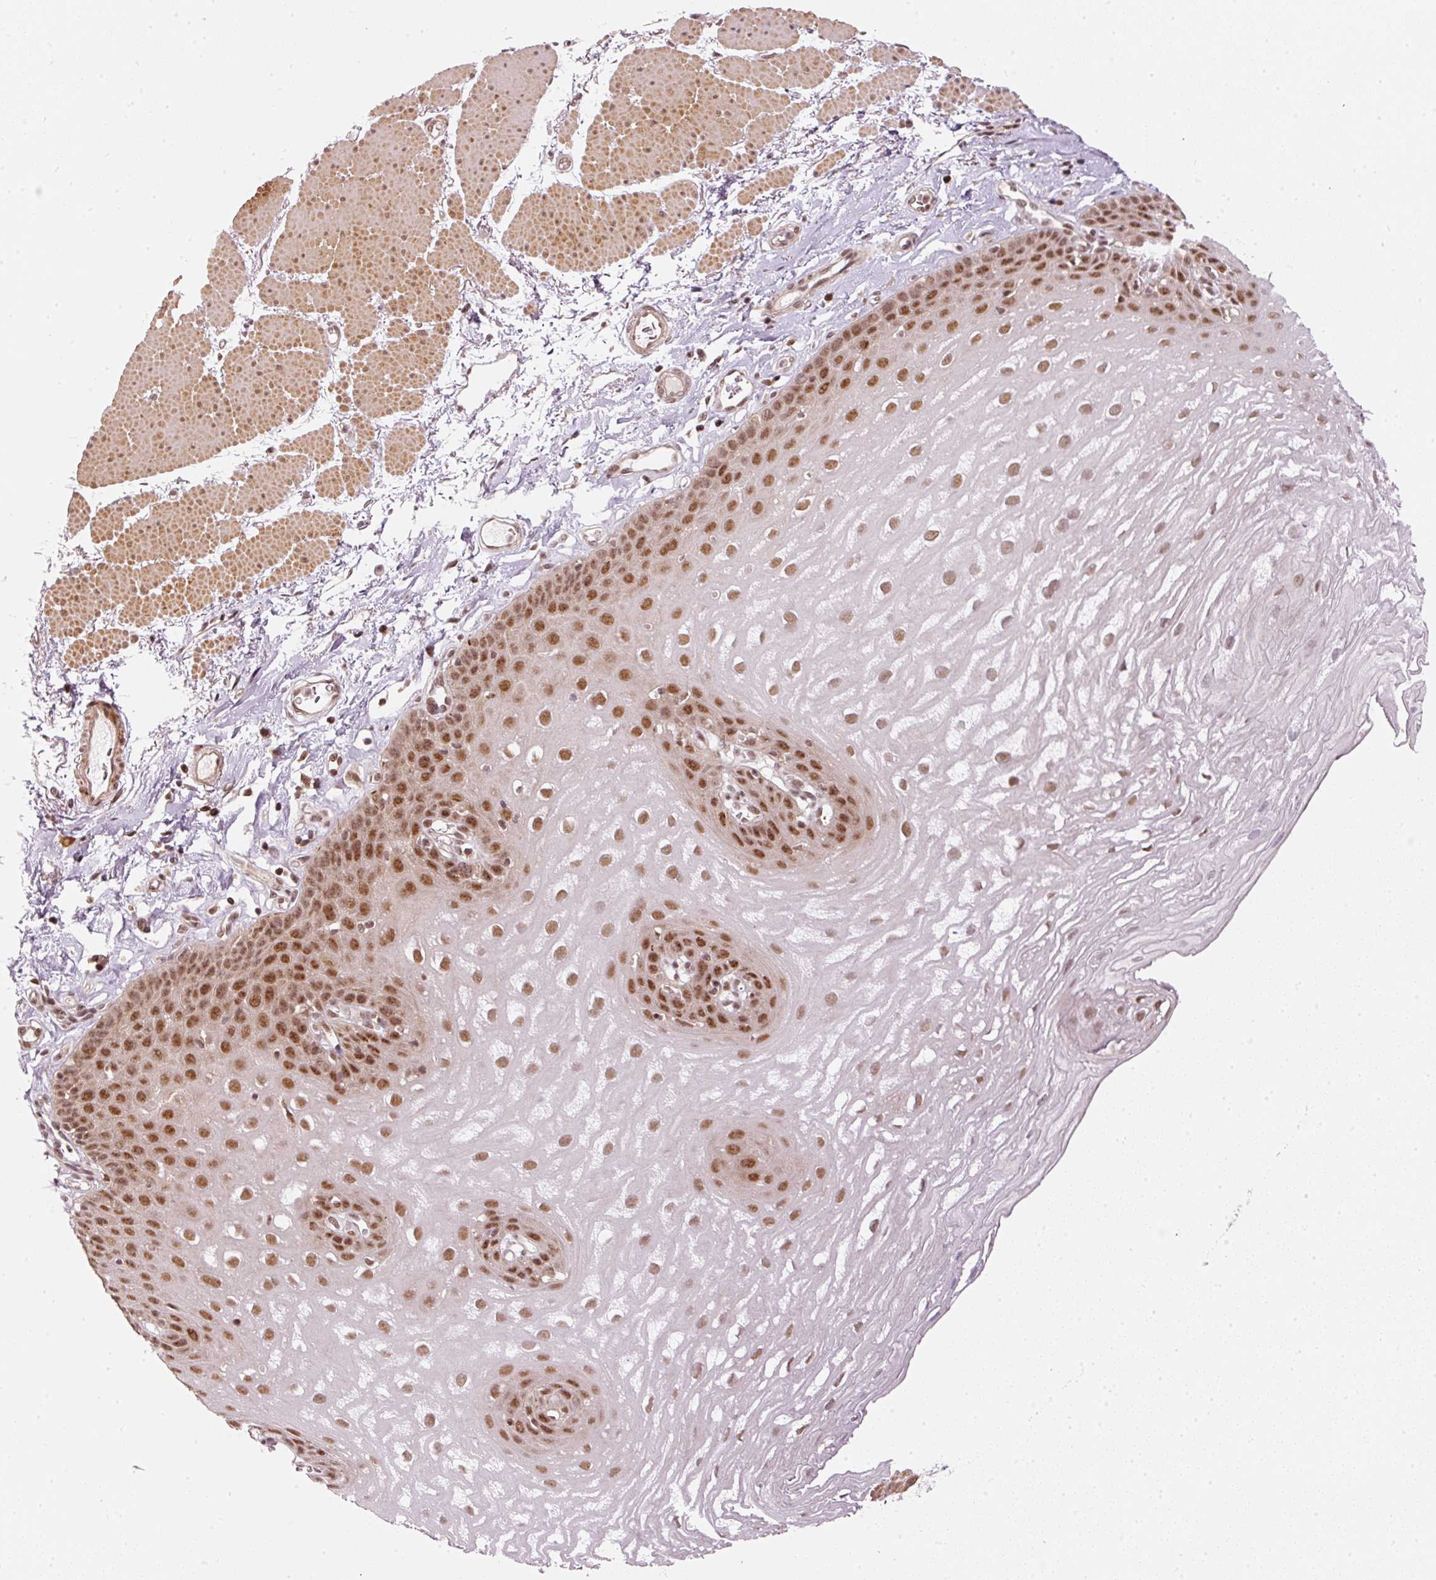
{"staining": {"intensity": "moderate", "quantity": ">75%", "location": "nuclear"}, "tissue": "esophagus", "cell_type": "Squamous epithelial cells", "image_type": "normal", "snomed": [{"axis": "morphology", "description": "Normal tissue, NOS"}, {"axis": "topography", "description": "Esophagus"}], "caption": "Esophagus stained for a protein reveals moderate nuclear positivity in squamous epithelial cells. Nuclei are stained in blue.", "gene": "THOC6", "patient": {"sex": "female", "age": 81}}